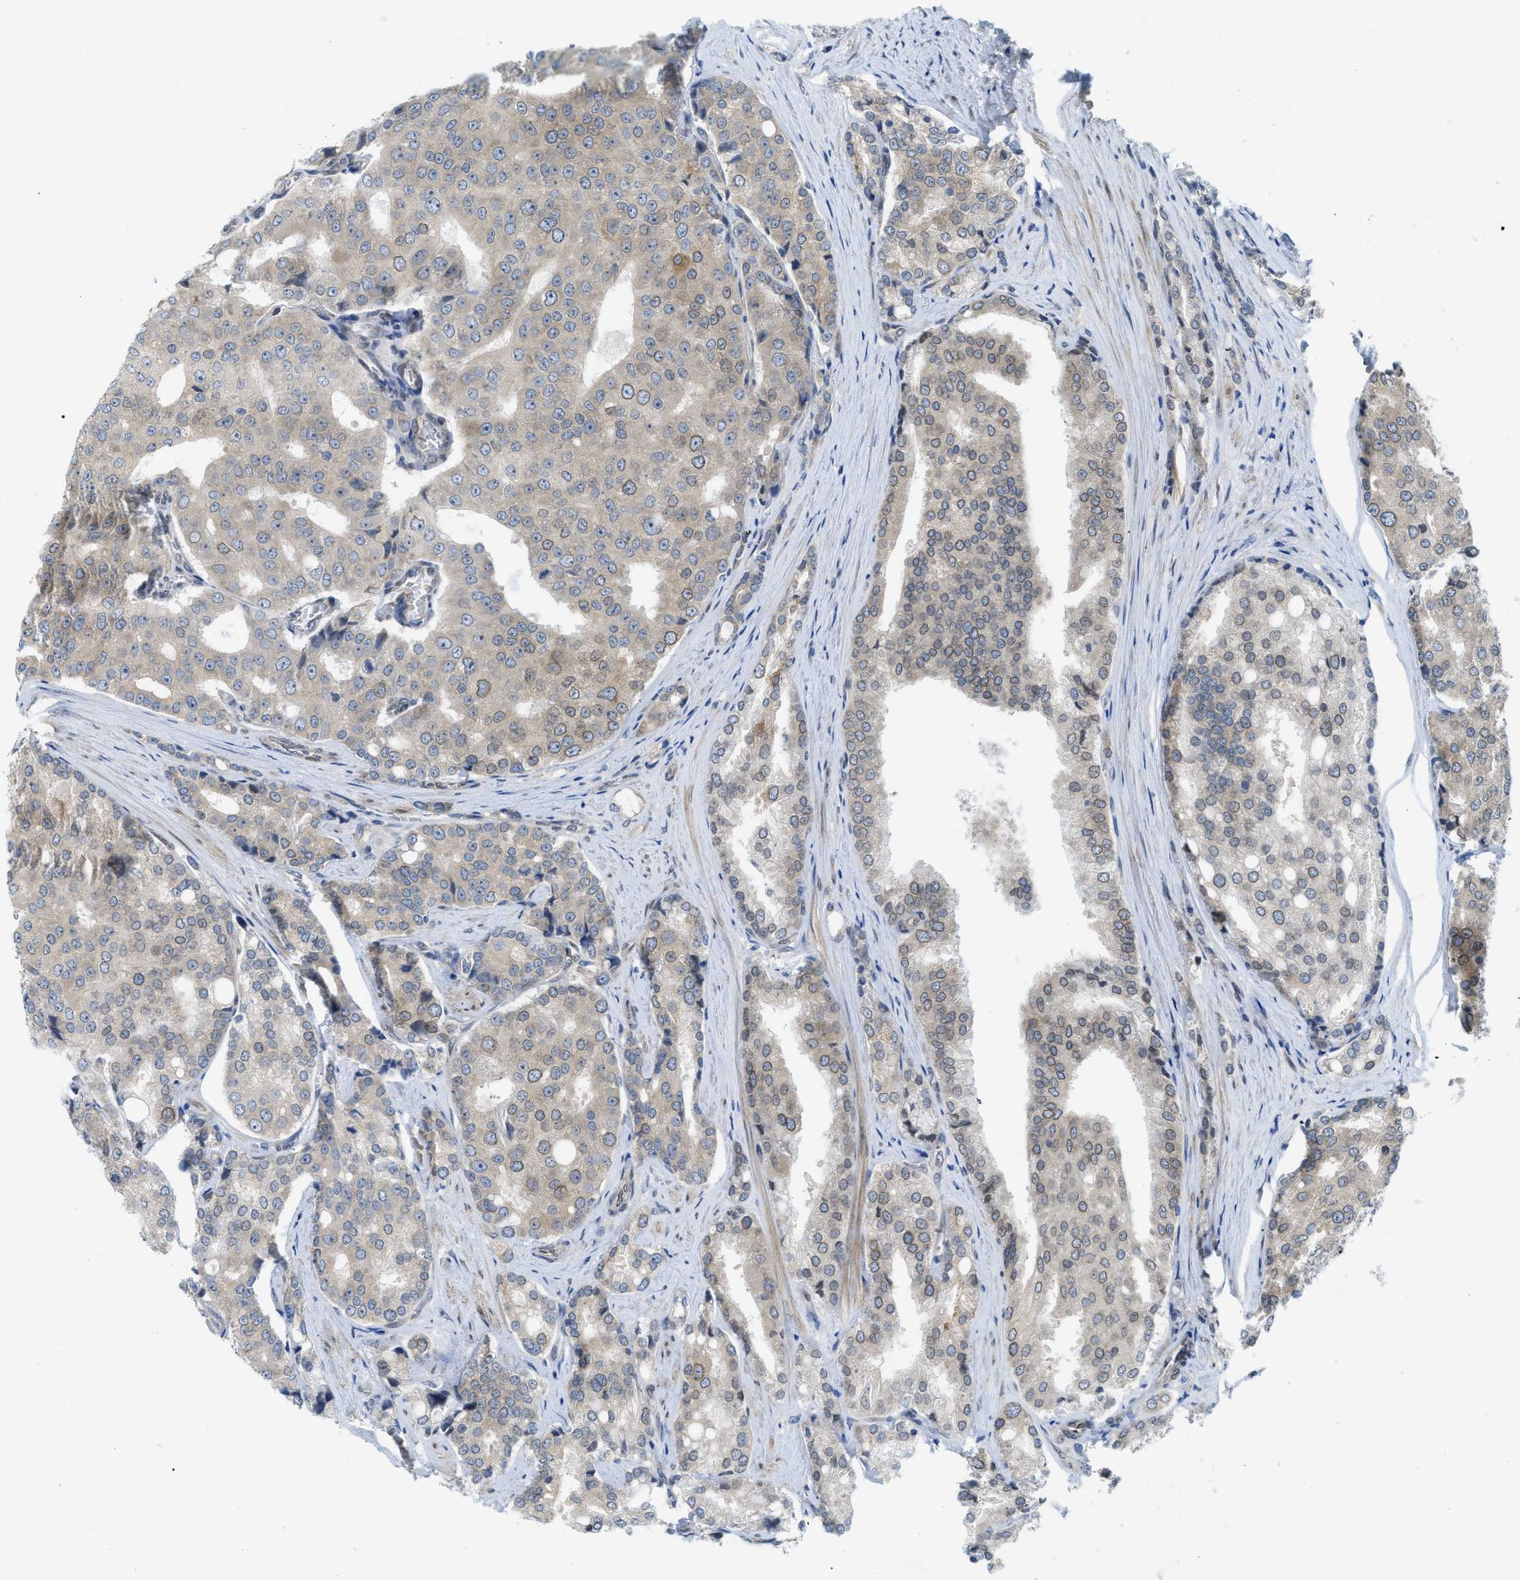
{"staining": {"intensity": "weak", "quantity": "<25%", "location": "cytoplasmic/membranous"}, "tissue": "prostate cancer", "cell_type": "Tumor cells", "image_type": "cancer", "snomed": [{"axis": "morphology", "description": "Adenocarcinoma, High grade"}, {"axis": "topography", "description": "Prostate"}], "caption": "Adenocarcinoma (high-grade) (prostate) stained for a protein using immunohistochemistry (IHC) exhibits no staining tumor cells.", "gene": "EIF2AK3", "patient": {"sex": "male", "age": 50}}